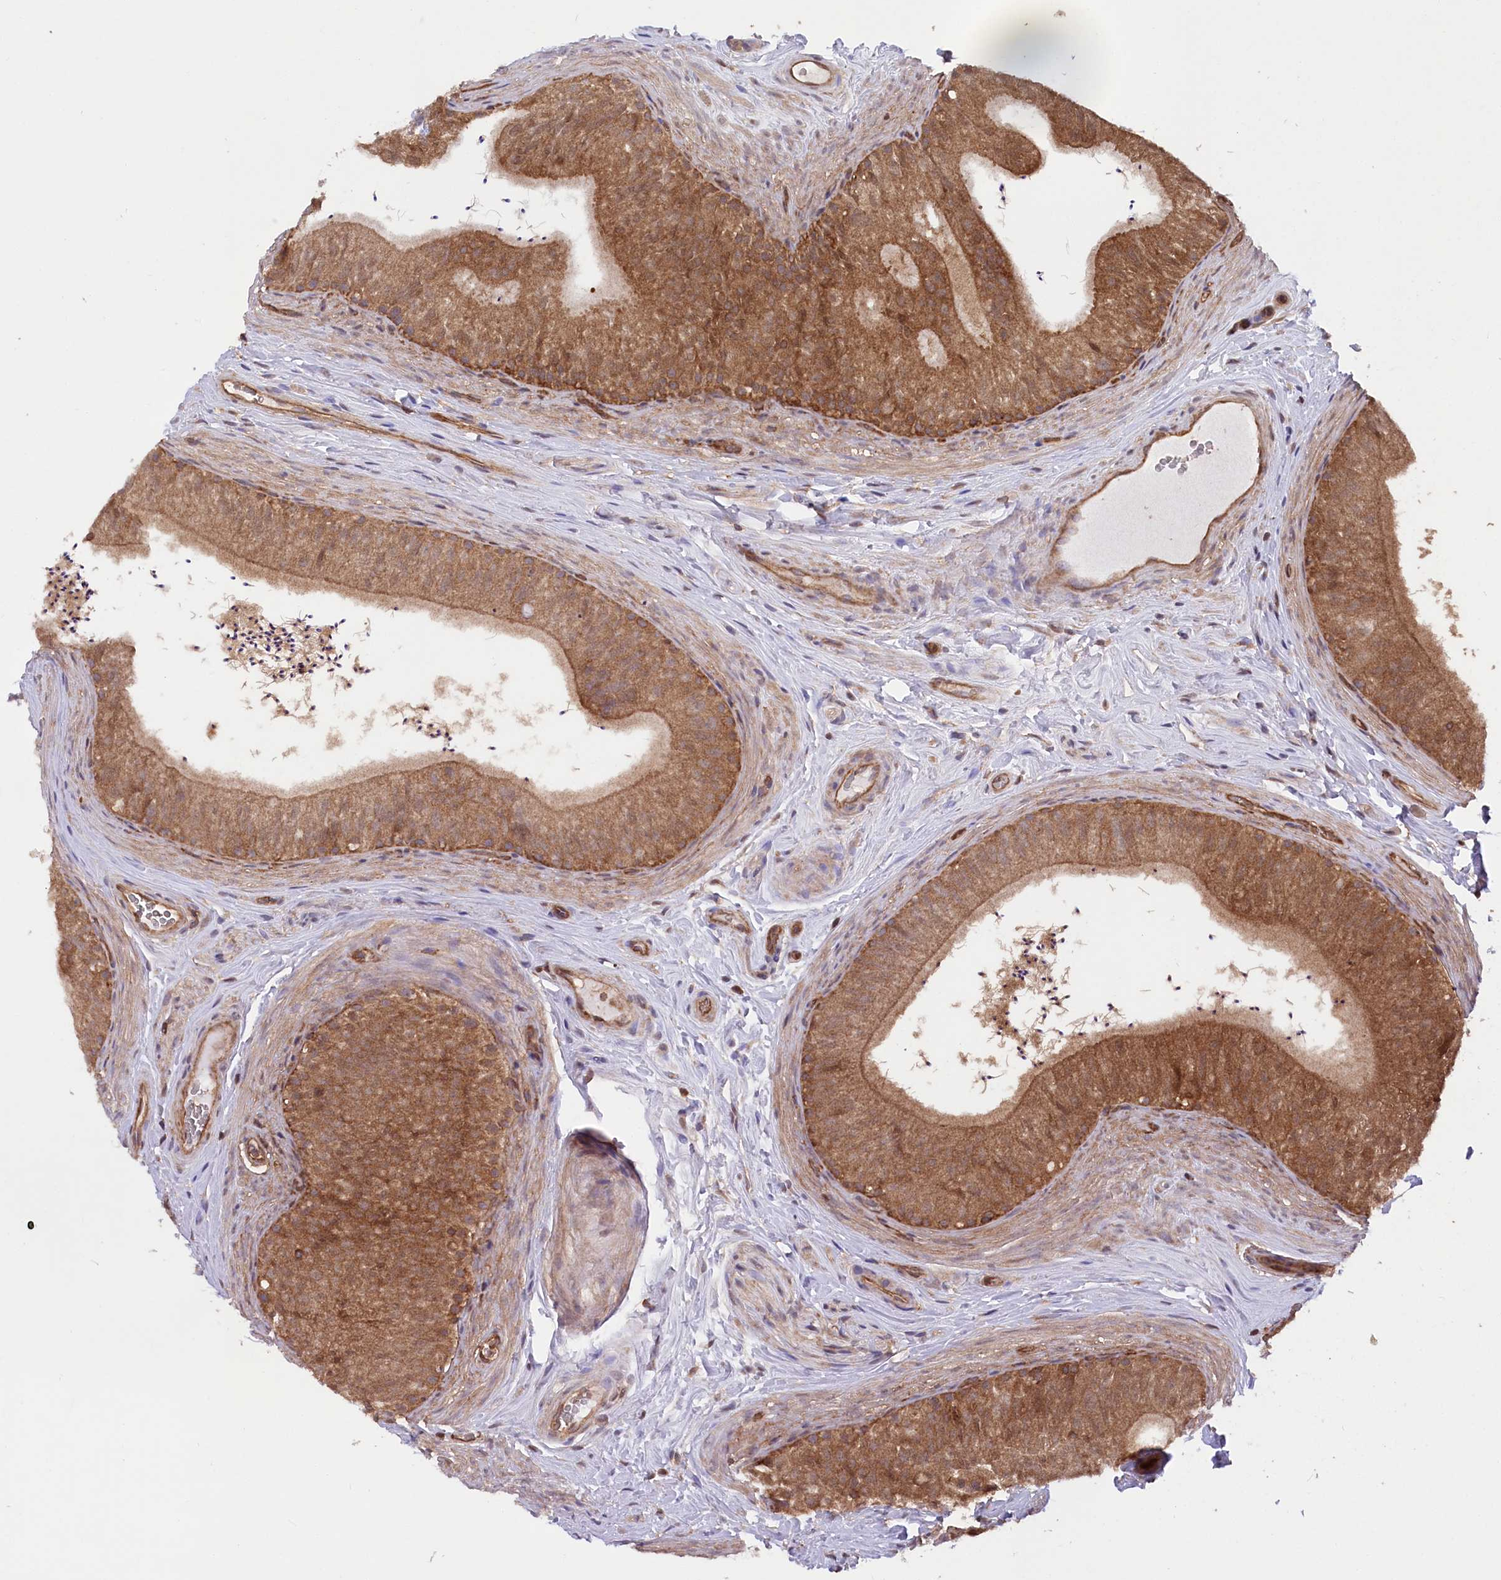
{"staining": {"intensity": "moderate", "quantity": ">75%", "location": "cytoplasmic/membranous"}, "tissue": "epididymis", "cell_type": "Glandular cells", "image_type": "normal", "snomed": [{"axis": "morphology", "description": "Normal tissue, NOS"}, {"axis": "topography", "description": "Epididymis"}], "caption": "There is medium levels of moderate cytoplasmic/membranous positivity in glandular cells of normal epididymis, as demonstrated by immunohistochemical staining (brown color).", "gene": "LSG1", "patient": {"sex": "male", "age": 46}}